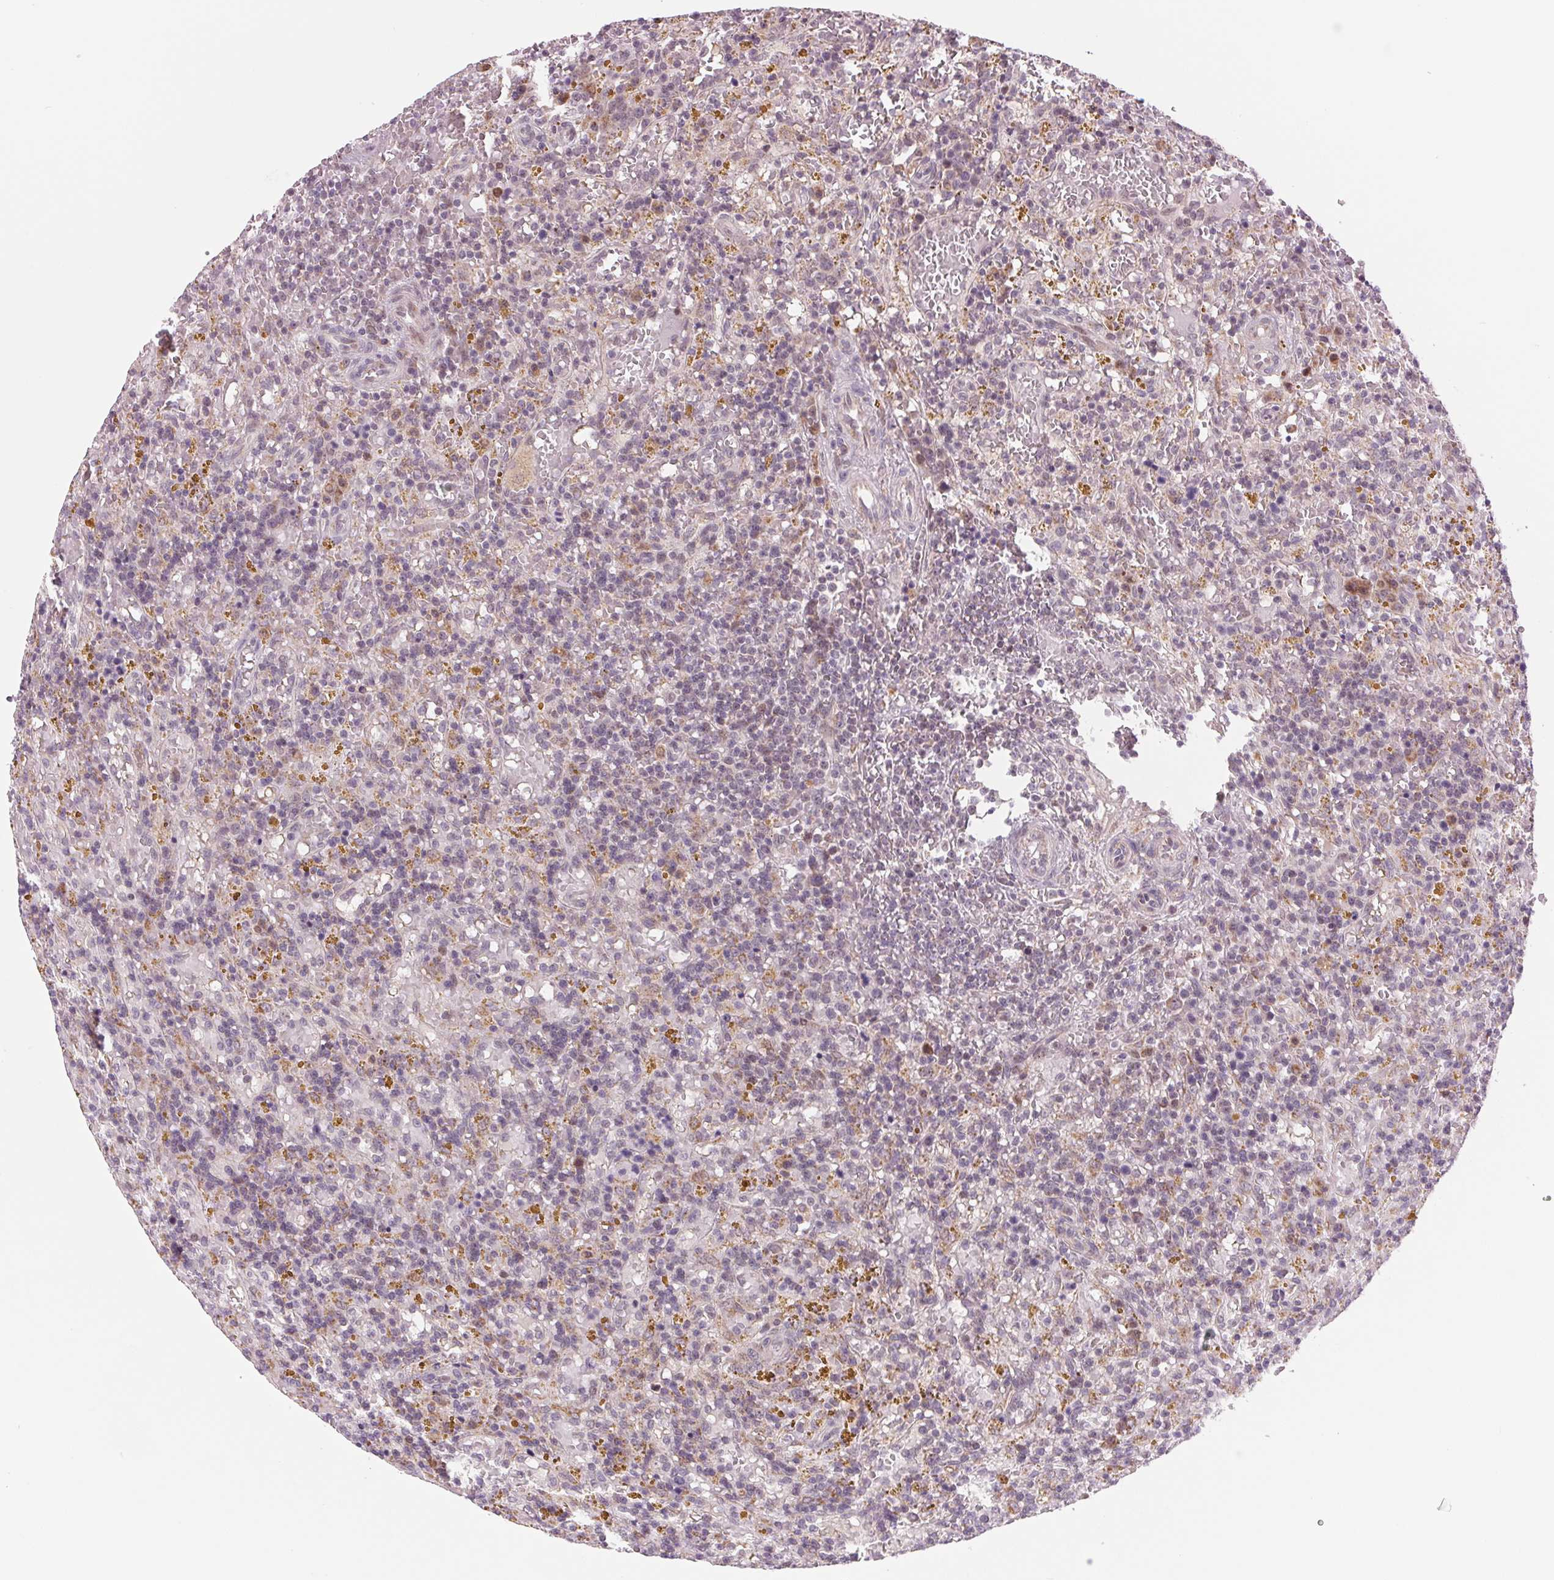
{"staining": {"intensity": "negative", "quantity": "none", "location": "none"}, "tissue": "lymphoma", "cell_type": "Tumor cells", "image_type": "cancer", "snomed": [{"axis": "morphology", "description": "Malignant lymphoma, non-Hodgkin's type, Low grade"}, {"axis": "topography", "description": "Spleen"}], "caption": "This micrograph is of lymphoma stained with immunohistochemistry to label a protein in brown with the nuclei are counter-stained blue. There is no positivity in tumor cells.", "gene": "ARHGAP32", "patient": {"sex": "female", "age": 65}}